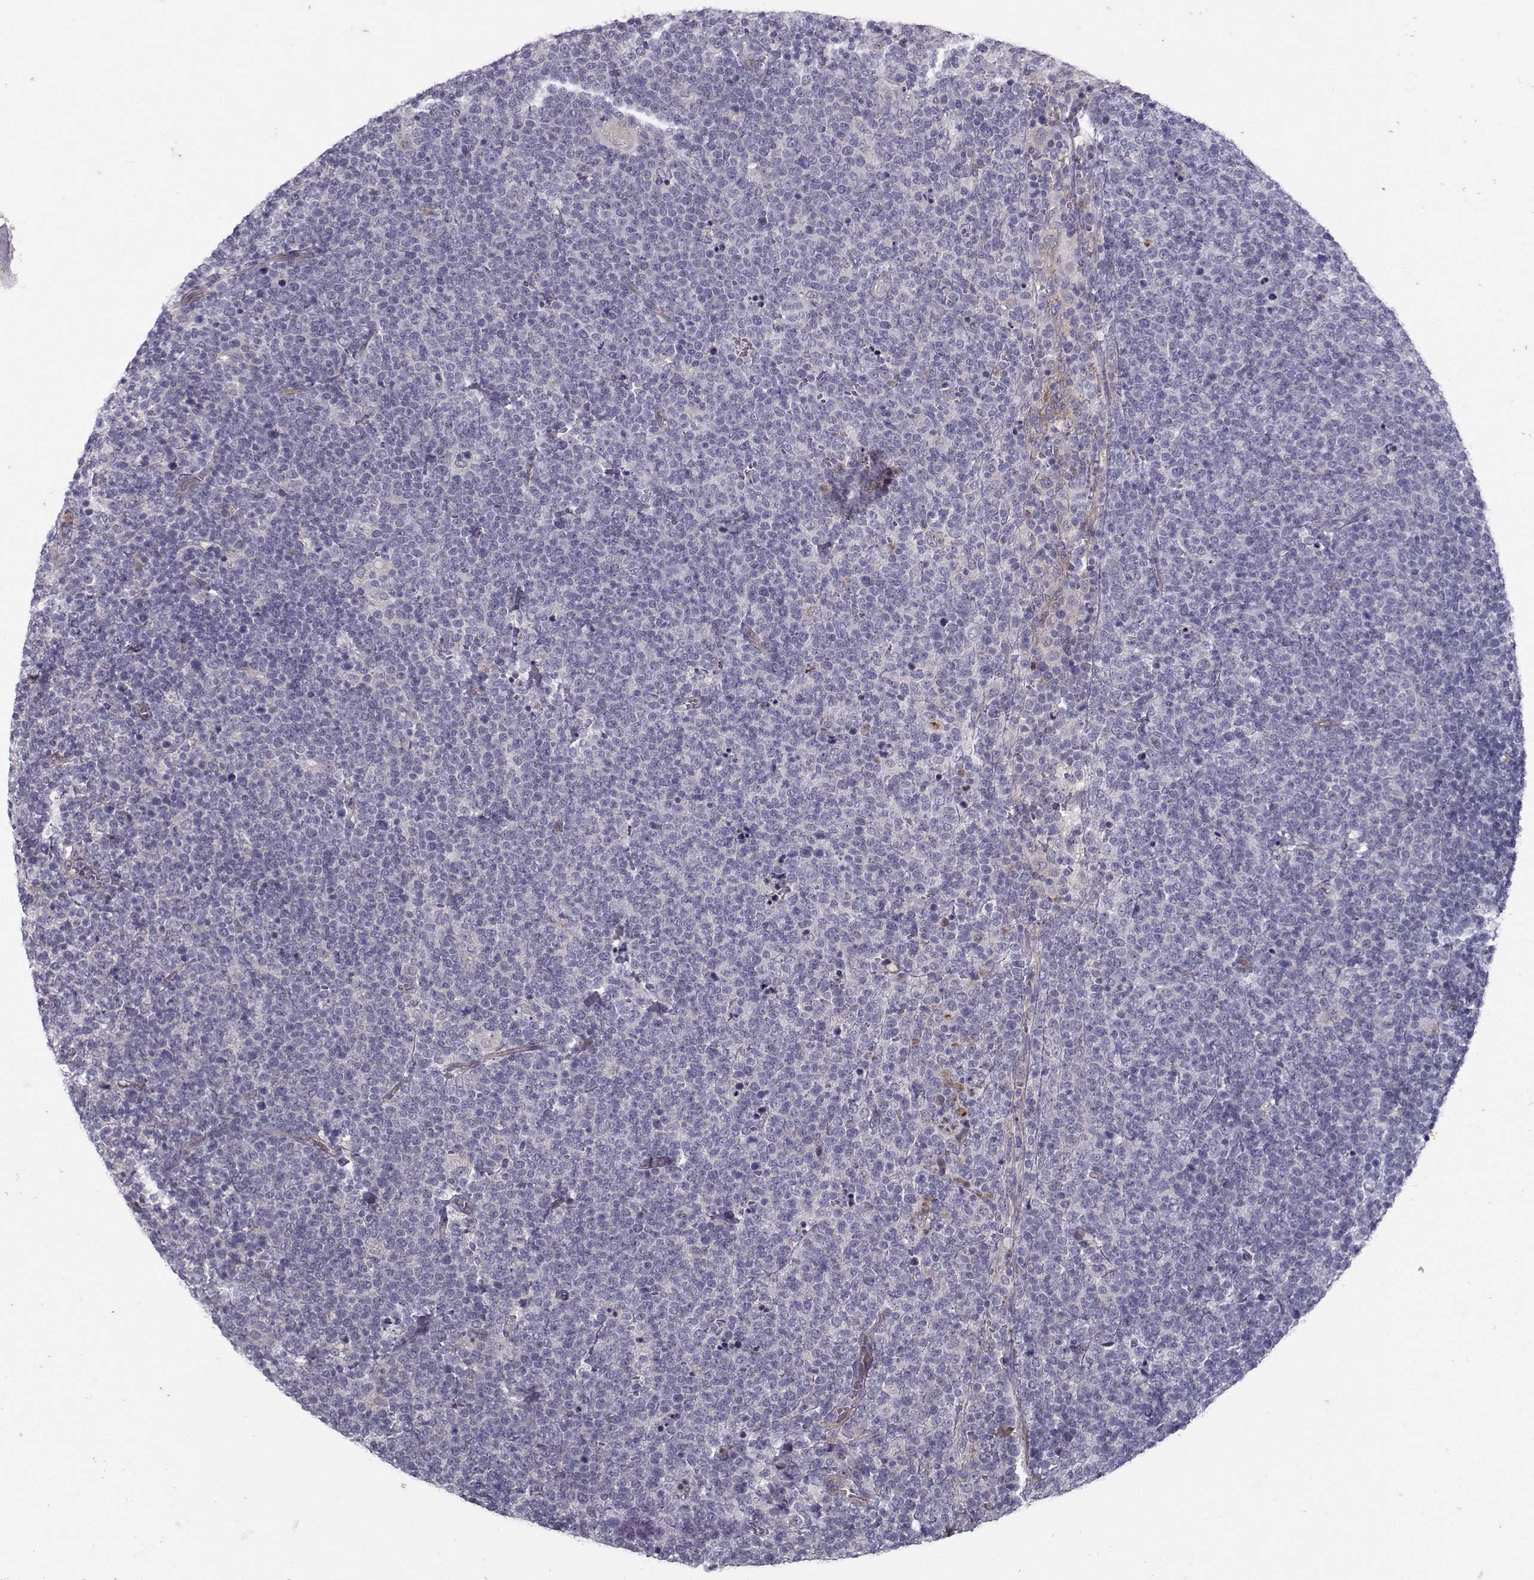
{"staining": {"intensity": "negative", "quantity": "none", "location": "none"}, "tissue": "lymphoma", "cell_type": "Tumor cells", "image_type": "cancer", "snomed": [{"axis": "morphology", "description": "Malignant lymphoma, non-Hodgkin's type, High grade"}, {"axis": "topography", "description": "Lymph node"}], "caption": "The histopathology image shows no significant expression in tumor cells of high-grade malignant lymphoma, non-Hodgkin's type. Nuclei are stained in blue.", "gene": "OPRD1", "patient": {"sex": "male", "age": 61}}